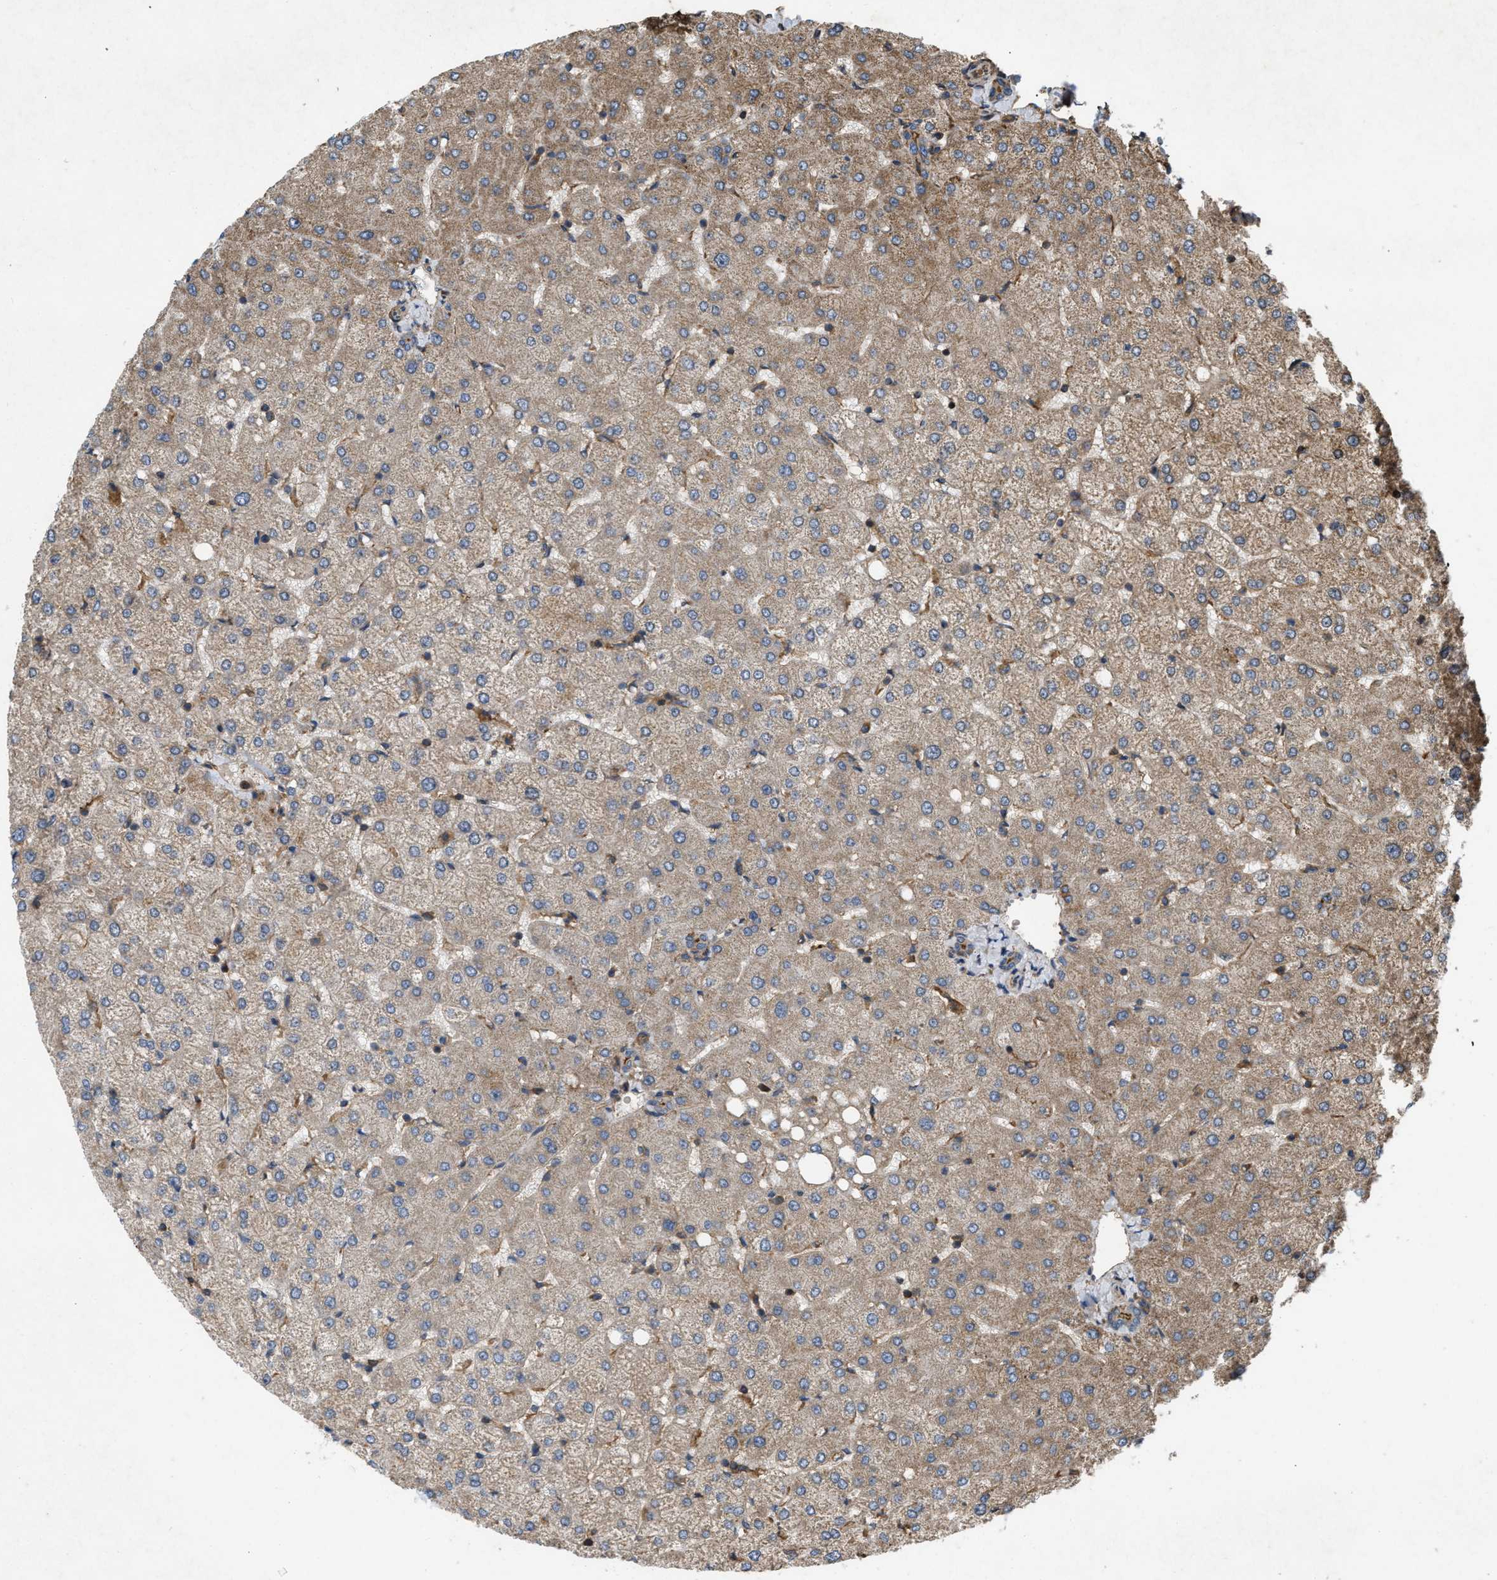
{"staining": {"intensity": "weak", "quantity": ">75%", "location": "cytoplasmic/membranous"}, "tissue": "liver", "cell_type": "Cholangiocytes", "image_type": "normal", "snomed": [{"axis": "morphology", "description": "Normal tissue, NOS"}, {"axis": "topography", "description": "Liver"}], "caption": "Immunohistochemical staining of unremarkable human liver shows low levels of weak cytoplasmic/membranous staining in approximately >75% of cholangiocytes.", "gene": "GNB4", "patient": {"sex": "female", "age": 54}}